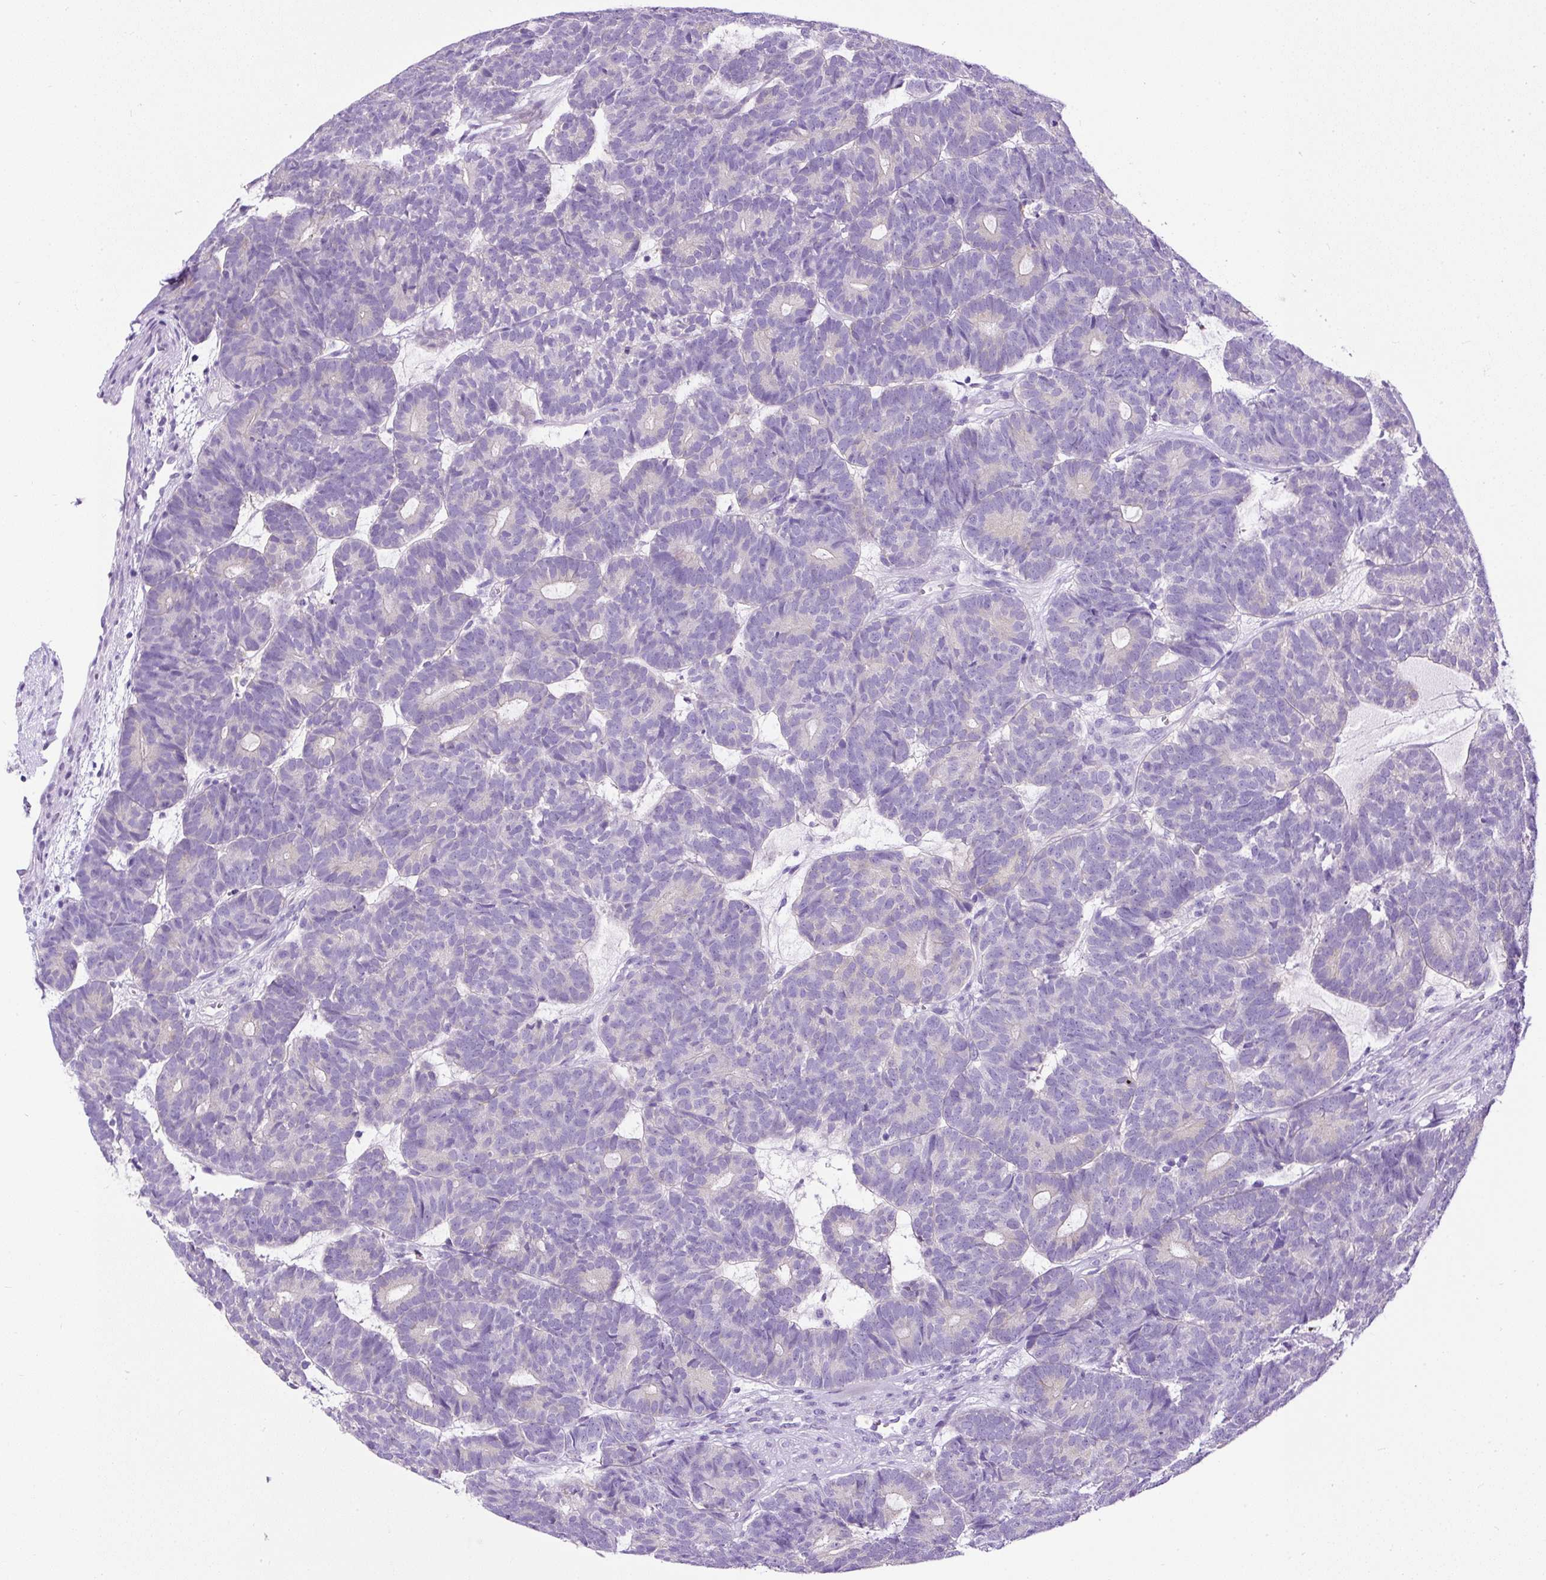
{"staining": {"intensity": "negative", "quantity": "none", "location": "none"}, "tissue": "head and neck cancer", "cell_type": "Tumor cells", "image_type": "cancer", "snomed": [{"axis": "morphology", "description": "Adenocarcinoma, NOS"}, {"axis": "topography", "description": "Head-Neck"}], "caption": "Head and neck adenocarcinoma was stained to show a protein in brown. There is no significant expression in tumor cells.", "gene": "STOX2", "patient": {"sex": "female", "age": 81}}